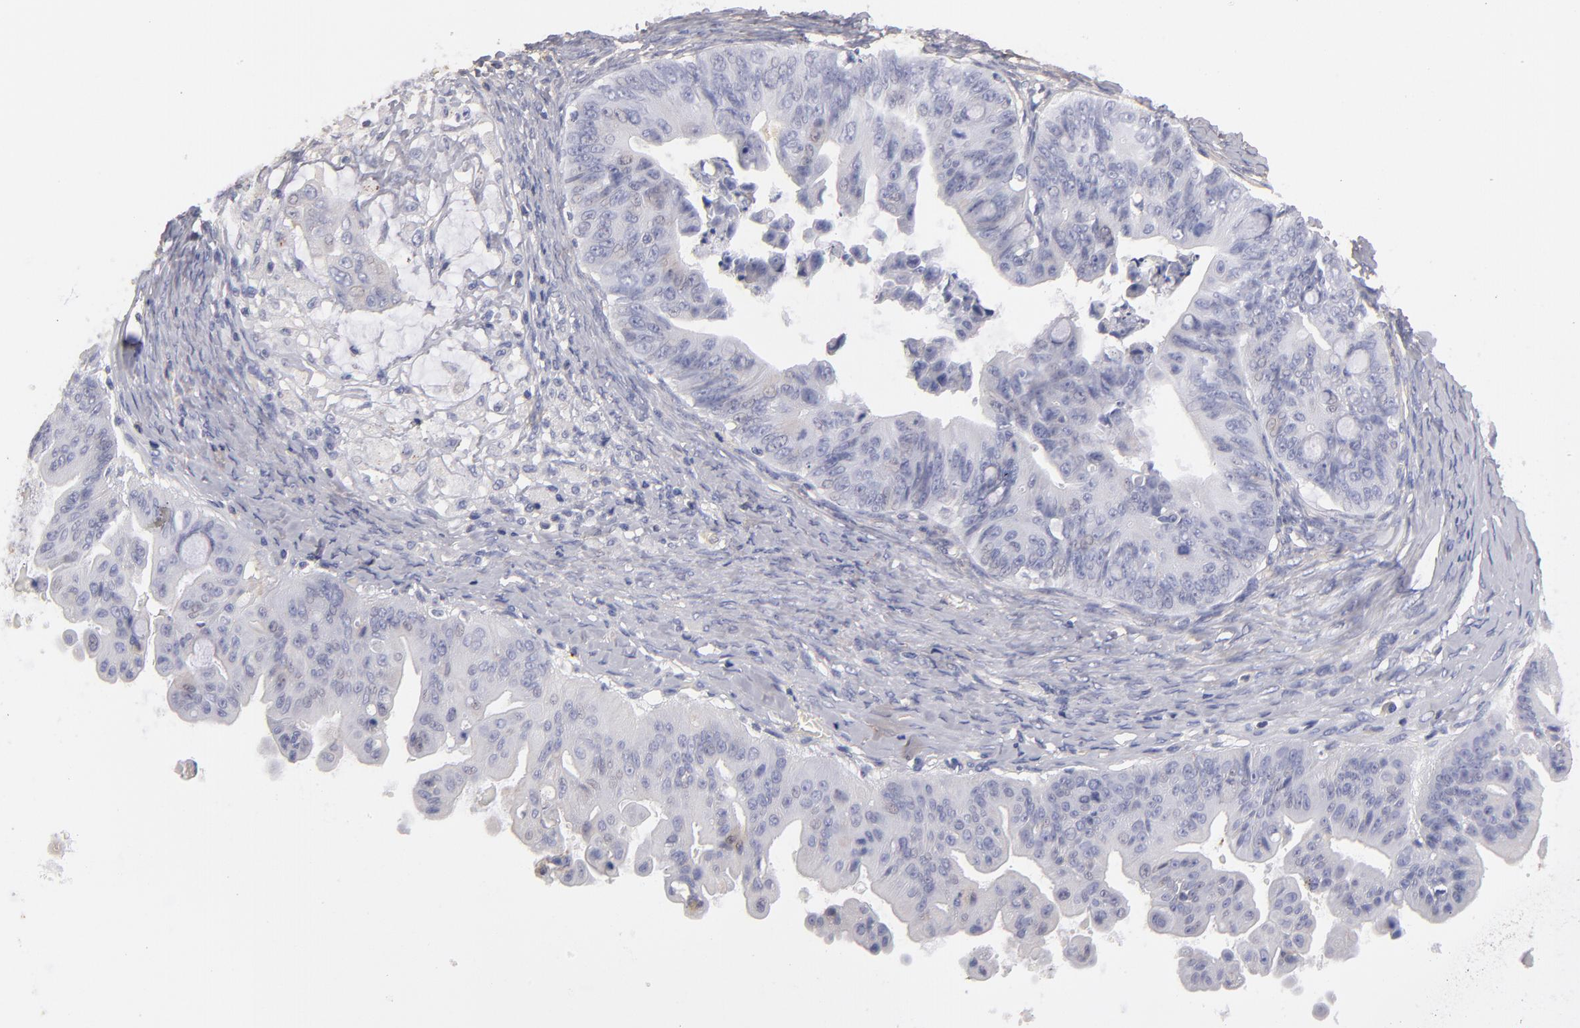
{"staining": {"intensity": "negative", "quantity": "none", "location": "none"}, "tissue": "ovarian cancer", "cell_type": "Tumor cells", "image_type": "cancer", "snomed": [{"axis": "morphology", "description": "Cystadenocarcinoma, mucinous, NOS"}, {"axis": "topography", "description": "Ovary"}], "caption": "An immunohistochemistry histopathology image of ovarian cancer is shown. There is no staining in tumor cells of ovarian cancer. Nuclei are stained in blue.", "gene": "ABCB1", "patient": {"sex": "female", "age": 37}}